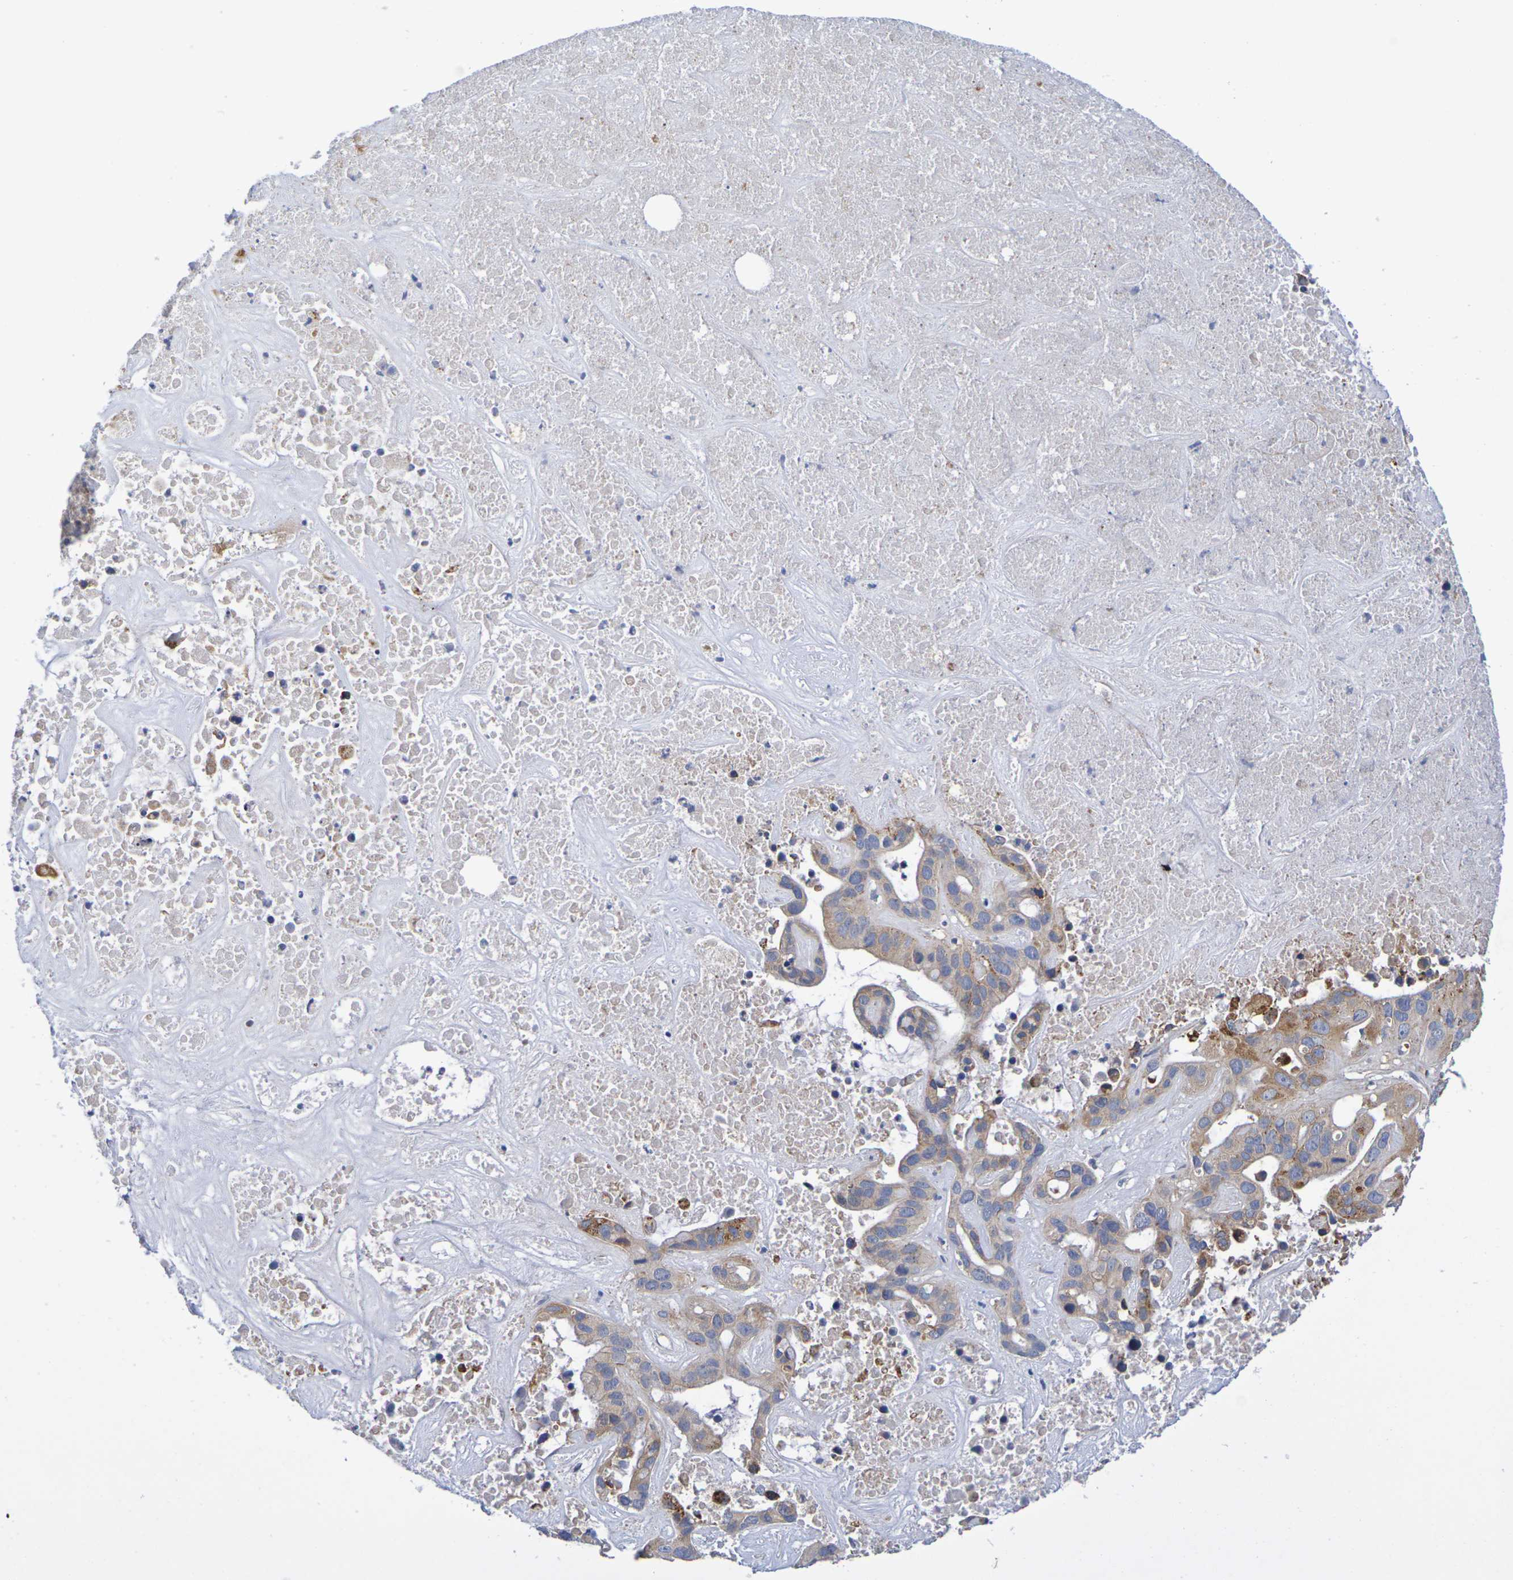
{"staining": {"intensity": "weak", "quantity": ">75%", "location": "cytoplasmic/membranous"}, "tissue": "liver cancer", "cell_type": "Tumor cells", "image_type": "cancer", "snomed": [{"axis": "morphology", "description": "Cholangiocarcinoma"}, {"axis": "topography", "description": "Liver"}], "caption": "Immunohistochemistry (IHC) of human cholangiocarcinoma (liver) shows low levels of weak cytoplasmic/membranous positivity in about >75% of tumor cells.", "gene": "SDC4", "patient": {"sex": "female", "age": 65}}